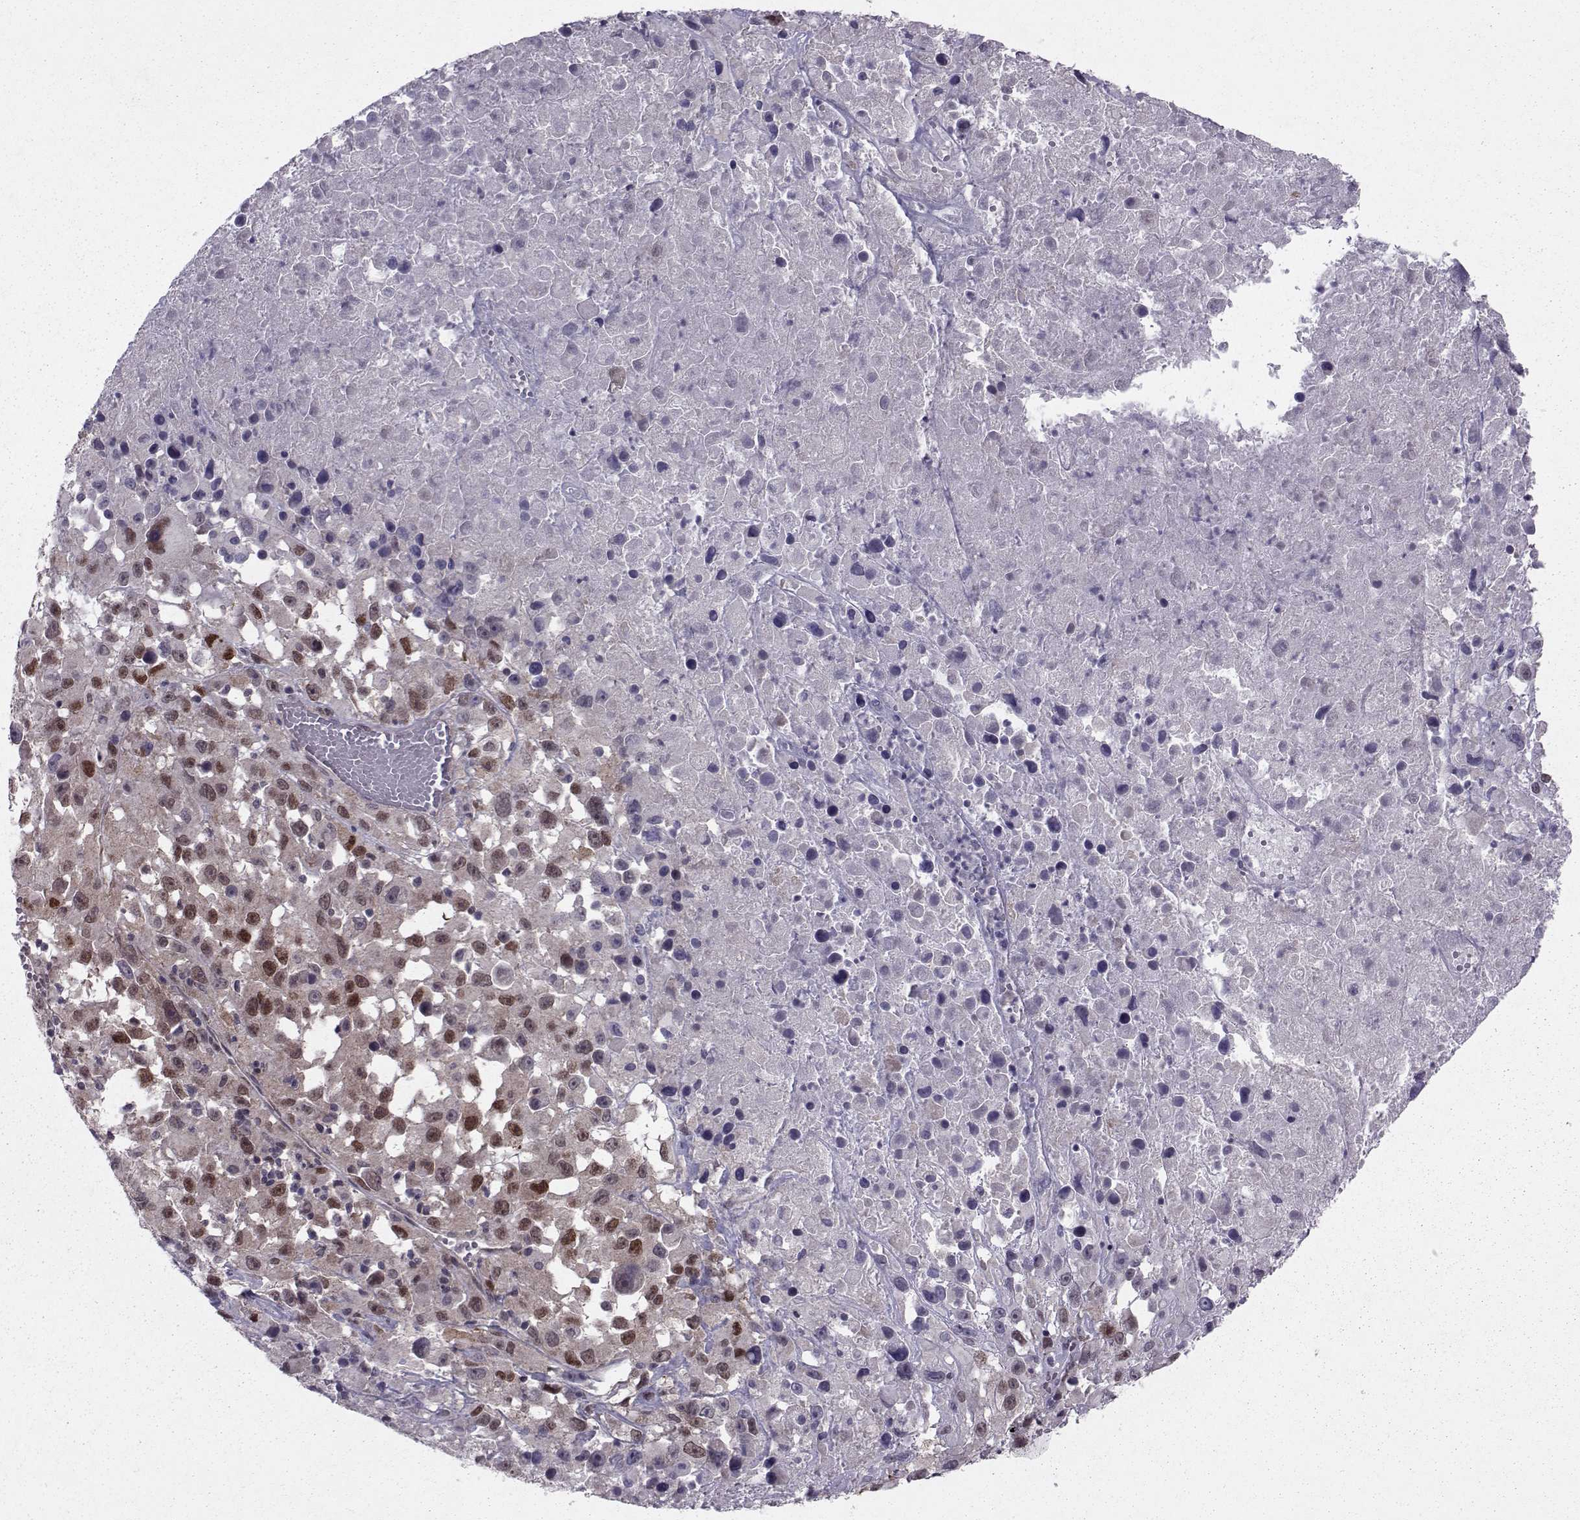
{"staining": {"intensity": "strong", "quantity": "<25%", "location": "nuclear"}, "tissue": "melanoma", "cell_type": "Tumor cells", "image_type": "cancer", "snomed": [{"axis": "morphology", "description": "Malignant melanoma, Metastatic site"}, {"axis": "topography", "description": "Lymph node"}], "caption": "Immunohistochemical staining of human malignant melanoma (metastatic site) displays medium levels of strong nuclear expression in about <25% of tumor cells.", "gene": "CDK4", "patient": {"sex": "male", "age": 50}}